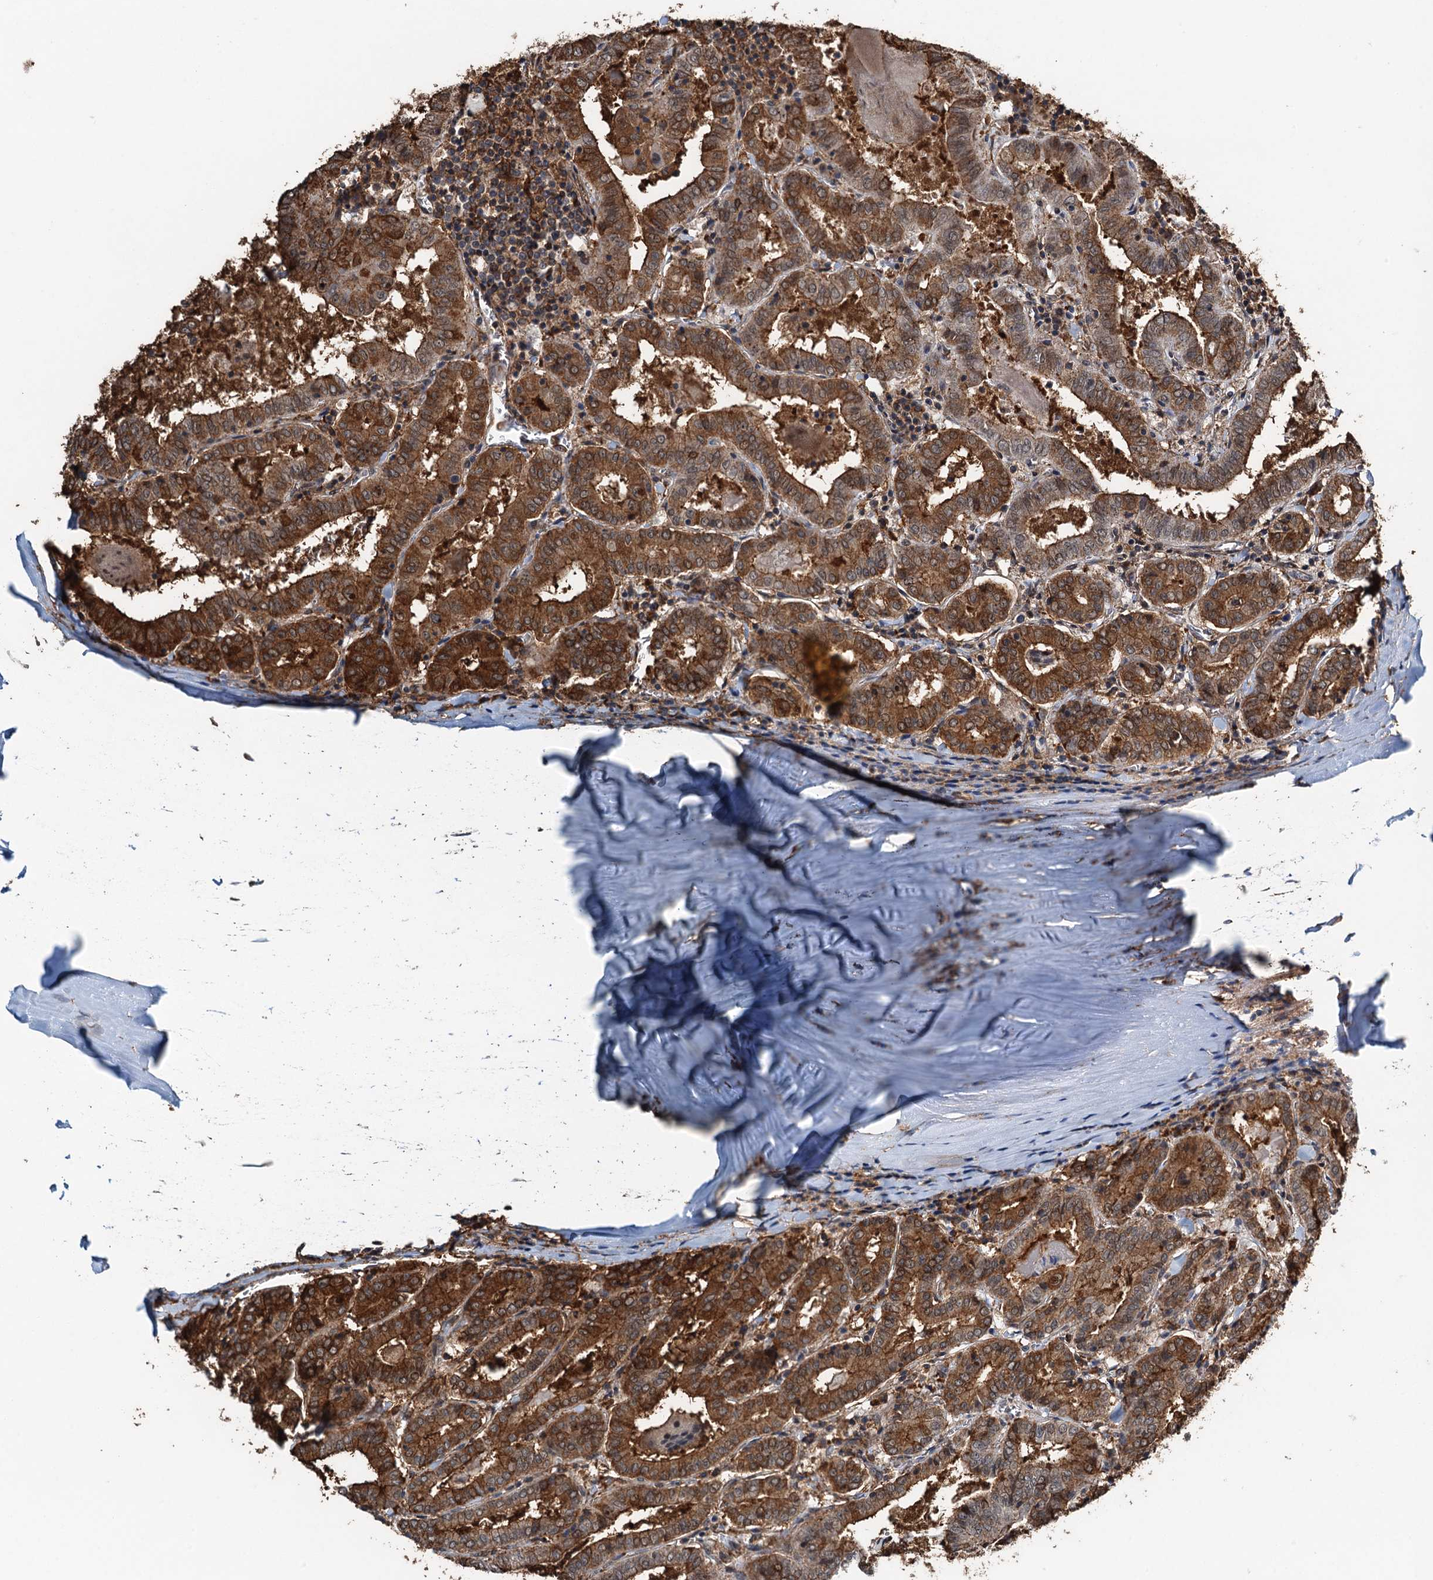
{"staining": {"intensity": "strong", "quantity": ">75%", "location": "cytoplasmic/membranous"}, "tissue": "thyroid cancer", "cell_type": "Tumor cells", "image_type": "cancer", "snomed": [{"axis": "morphology", "description": "Papillary adenocarcinoma, NOS"}, {"axis": "topography", "description": "Thyroid gland"}], "caption": "Protein analysis of thyroid cancer tissue displays strong cytoplasmic/membranous staining in approximately >75% of tumor cells.", "gene": "WHAMM", "patient": {"sex": "female", "age": 72}}